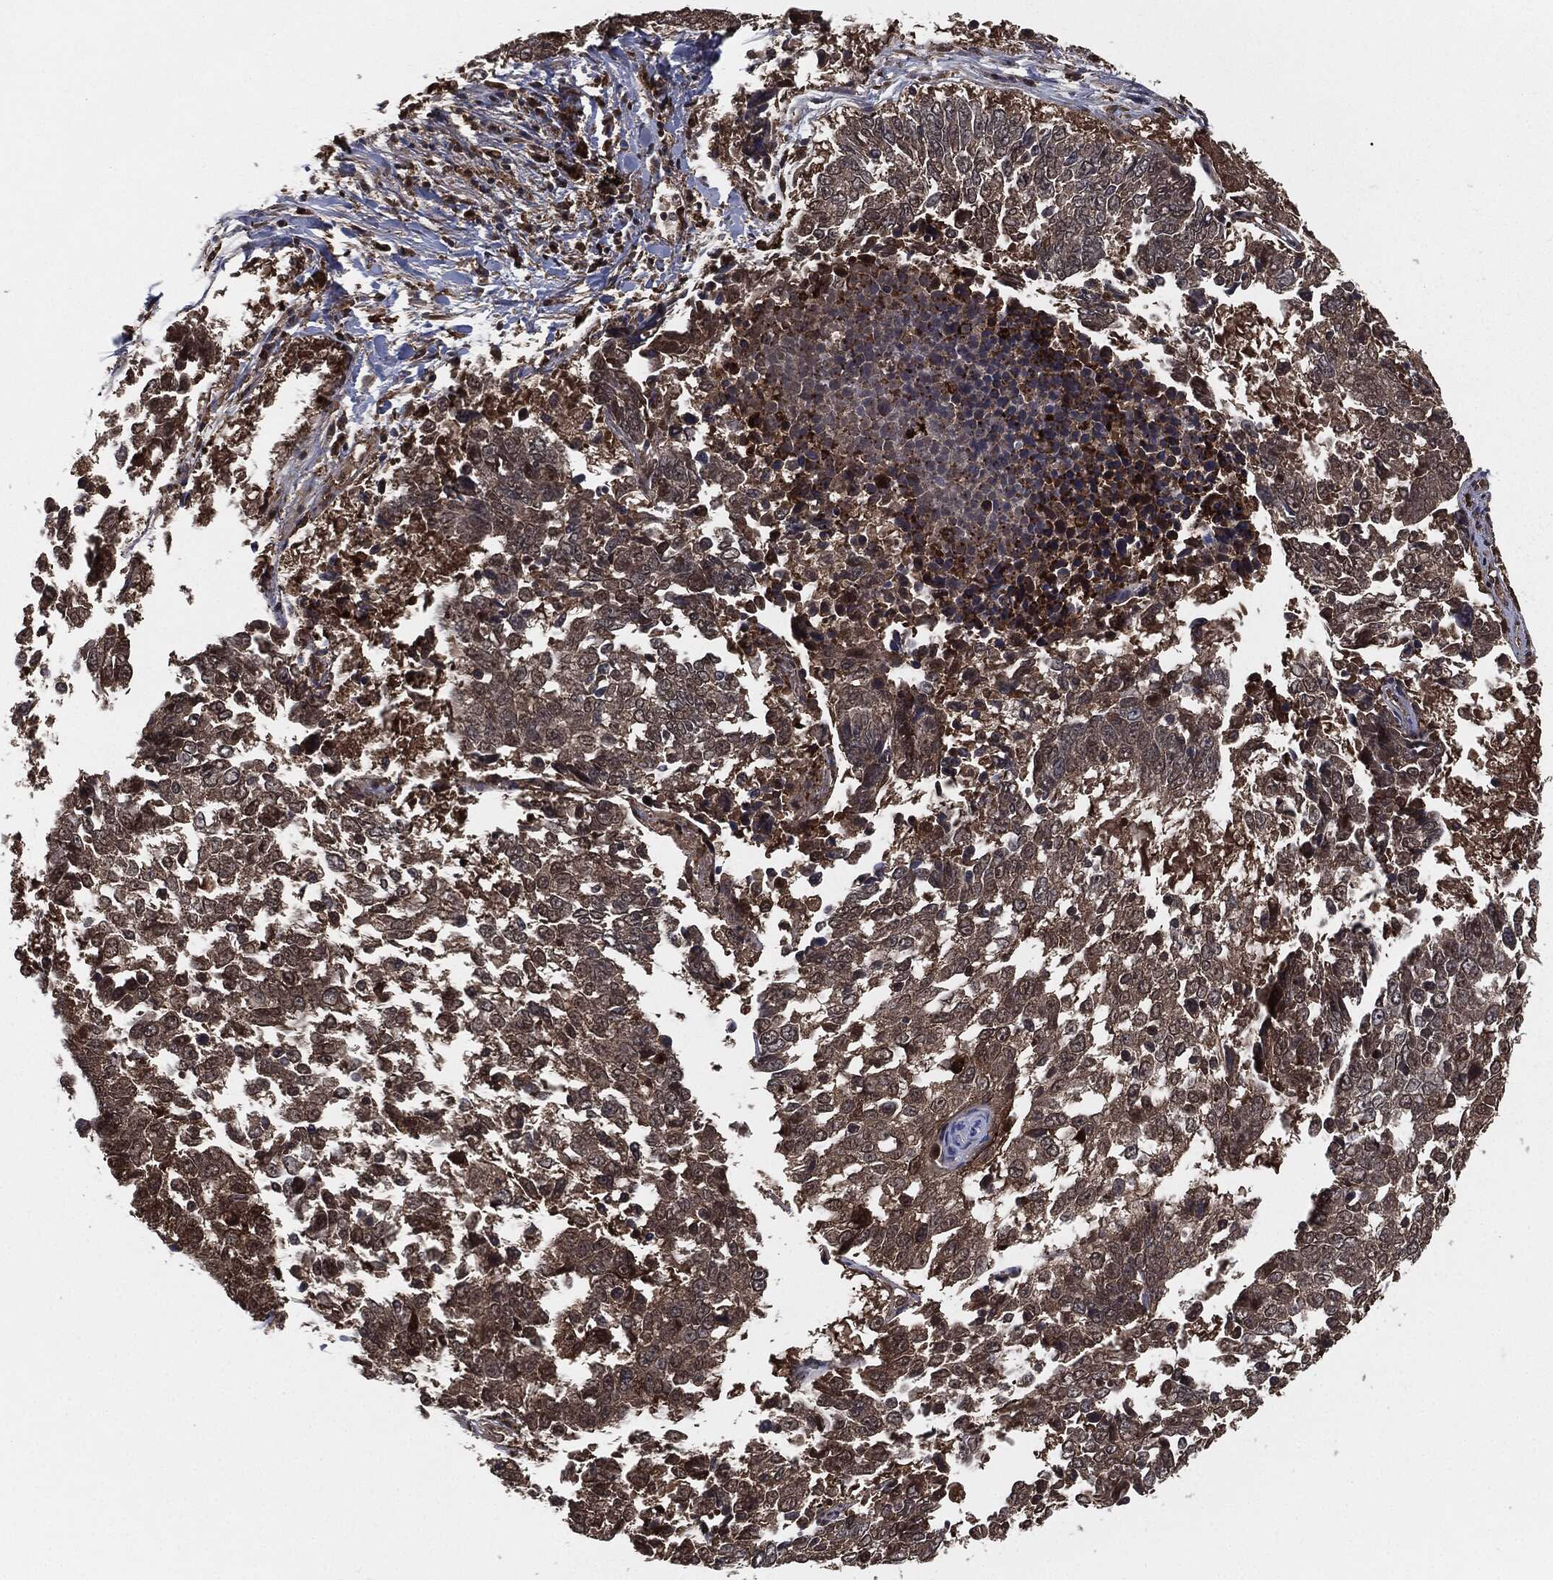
{"staining": {"intensity": "negative", "quantity": "none", "location": "none"}, "tissue": "lung cancer", "cell_type": "Tumor cells", "image_type": "cancer", "snomed": [{"axis": "morphology", "description": "Squamous cell carcinoma, NOS"}, {"axis": "topography", "description": "Lung"}], "caption": "The micrograph exhibits no staining of tumor cells in squamous cell carcinoma (lung).", "gene": "CAPRIN2", "patient": {"sex": "male", "age": 82}}